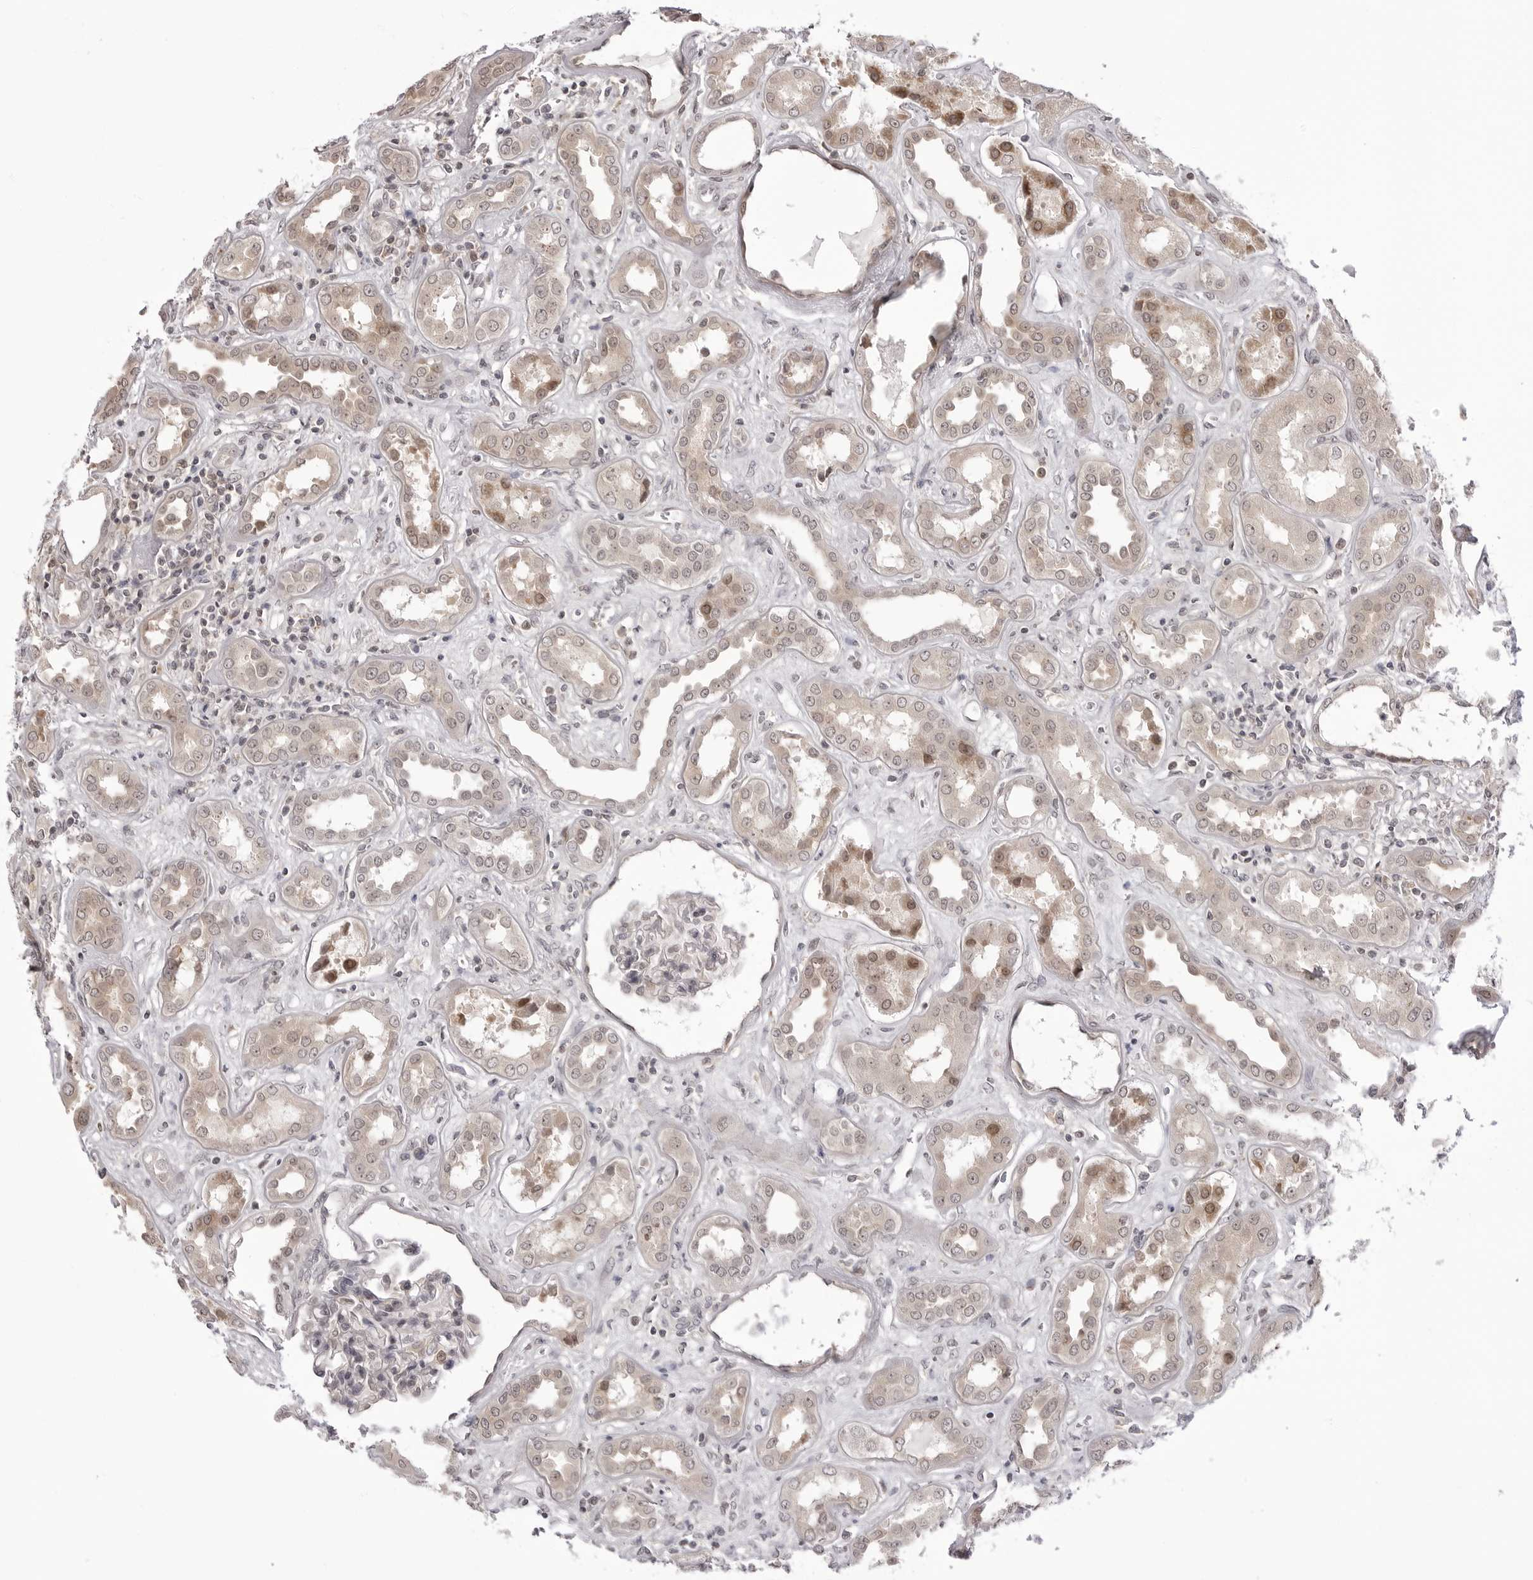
{"staining": {"intensity": "weak", "quantity": "<25%", "location": "cytoplasmic/membranous"}, "tissue": "kidney", "cell_type": "Cells in glomeruli", "image_type": "normal", "snomed": [{"axis": "morphology", "description": "Normal tissue, NOS"}, {"axis": "topography", "description": "Kidney"}], "caption": "The IHC photomicrograph has no significant expression in cells in glomeruli of kidney. Nuclei are stained in blue.", "gene": "PTK2B", "patient": {"sex": "male", "age": 59}}